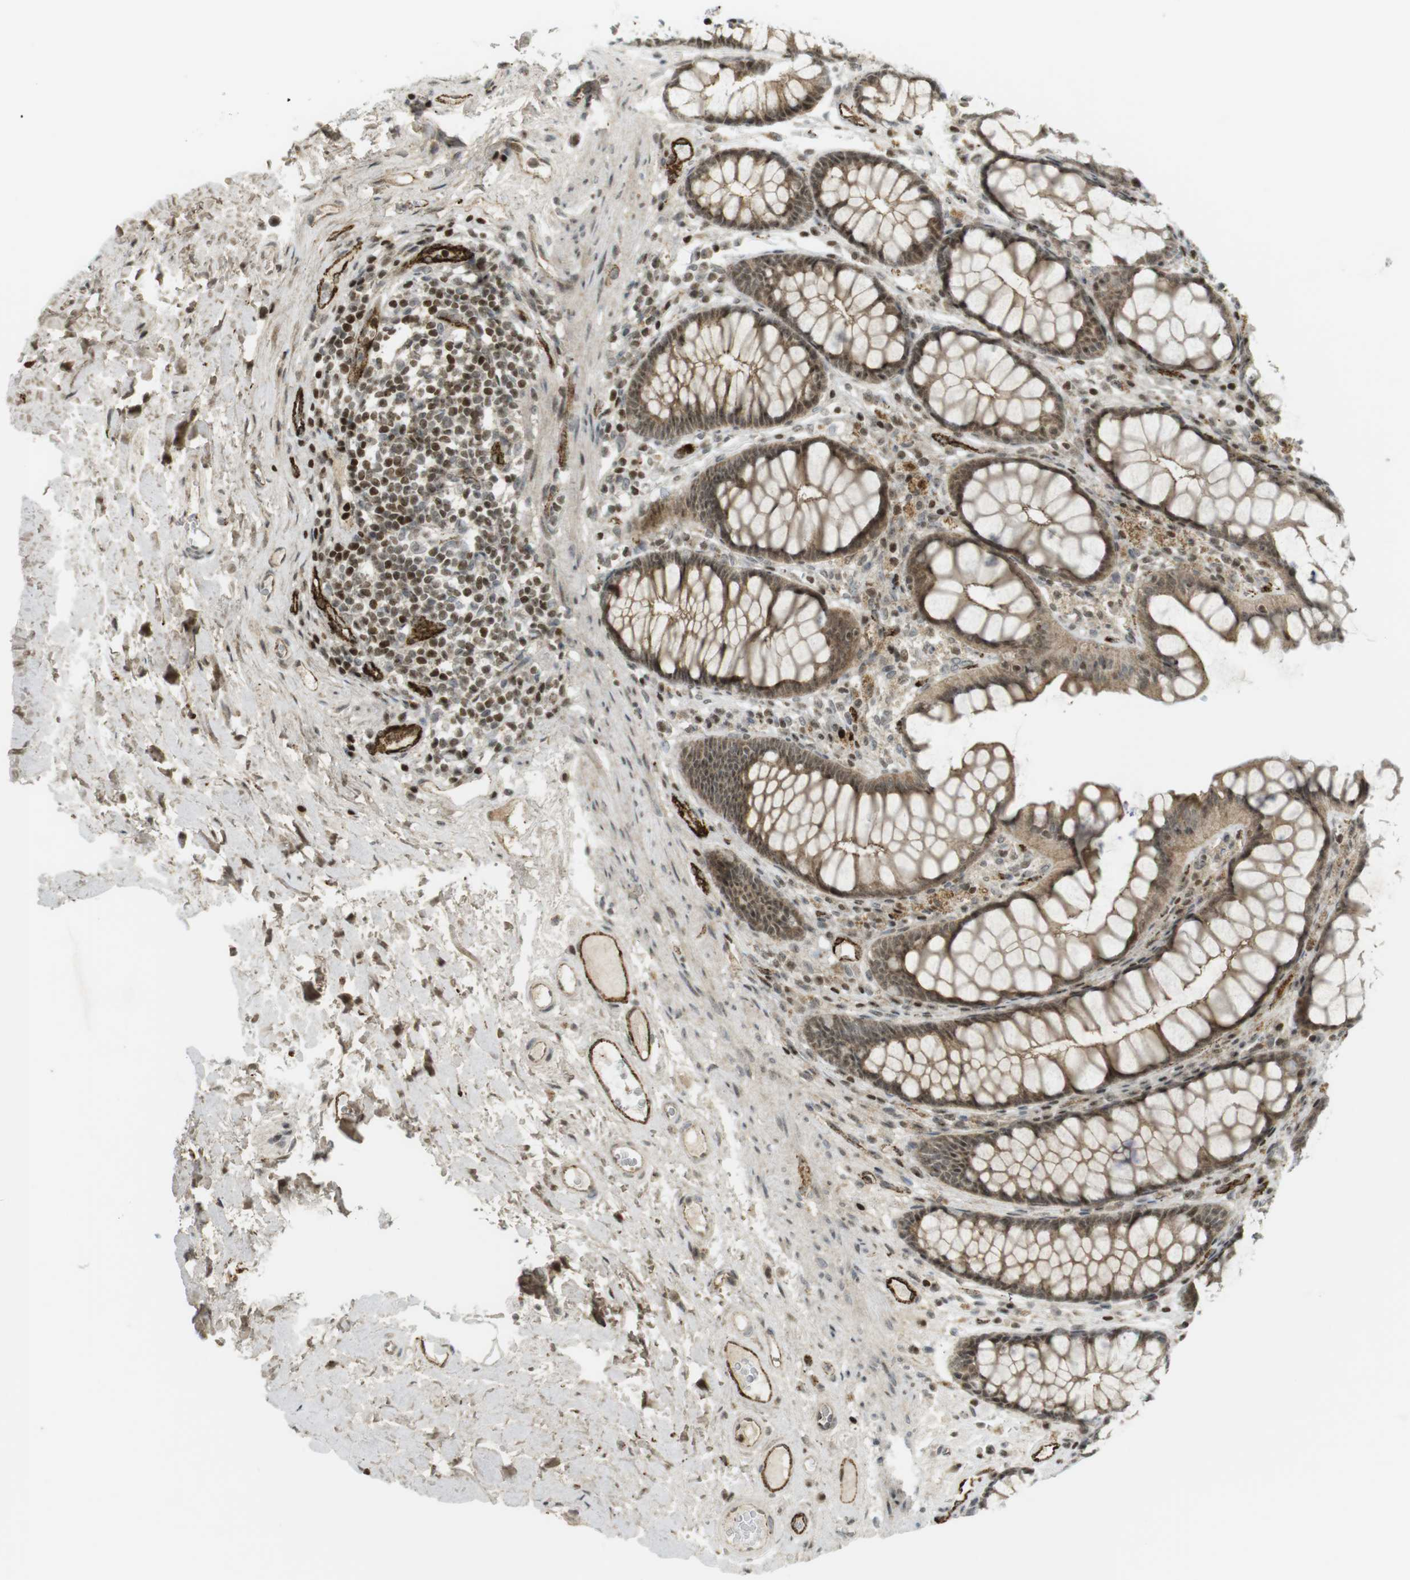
{"staining": {"intensity": "strong", "quantity": ">75%", "location": "cytoplasmic/membranous"}, "tissue": "colon", "cell_type": "Endothelial cells", "image_type": "normal", "snomed": [{"axis": "morphology", "description": "Normal tissue, NOS"}, {"axis": "topography", "description": "Colon"}], "caption": "Immunohistochemical staining of normal colon displays >75% levels of strong cytoplasmic/membranous protein staining in approximately >75% of endothelial cells. (DAB (3,3'-diaminobenzidine) IHC with brightfield microscopy, high magnification).", "gene": "PPP1R13B", "patient": {"sex": "female", "age": 55}}